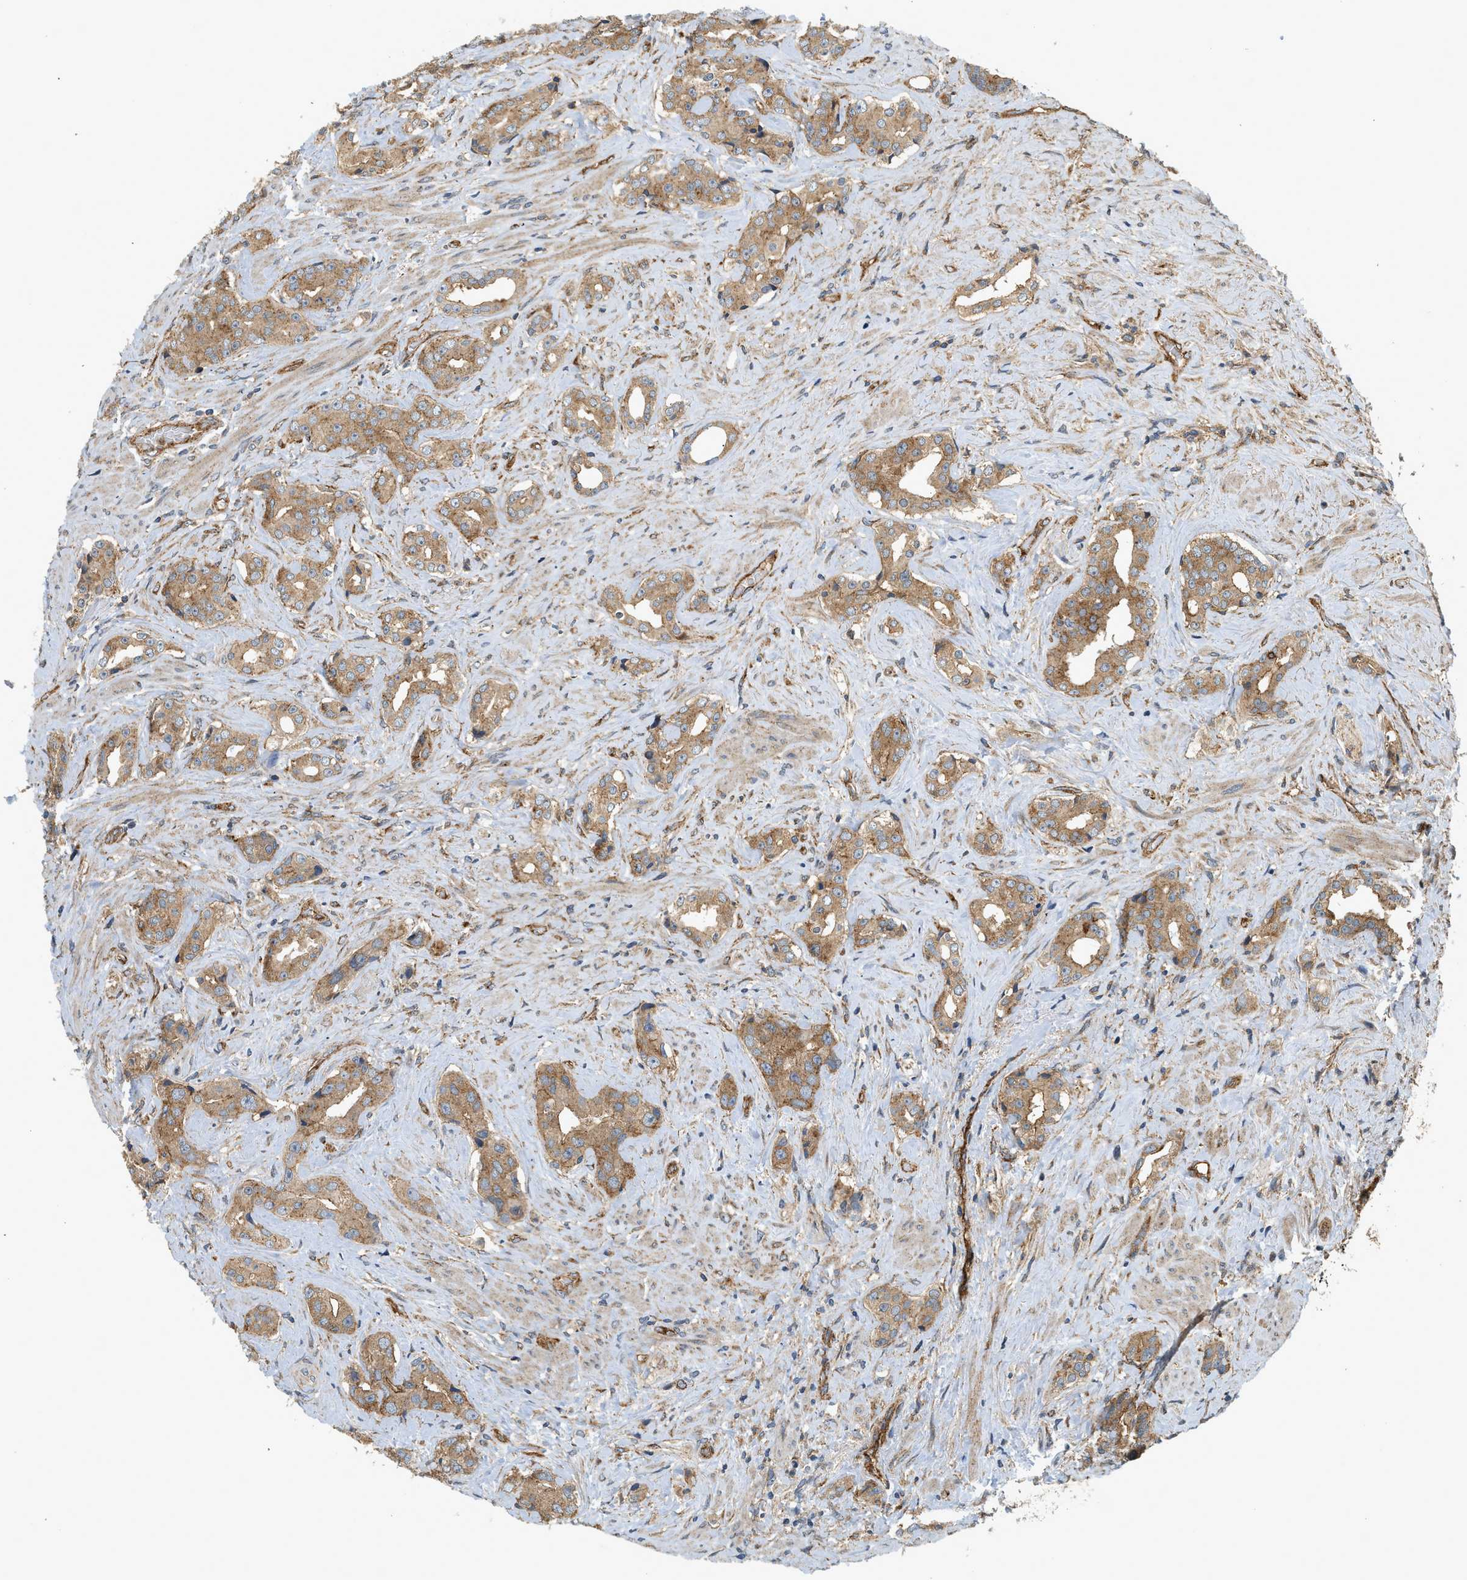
{"staining": {"intensity": "moderate", "quantity": "25%-75%", "location": "cytoplasmic/membranous"}, "tissue": "prostate cancer", "cell_type": "Tumor cells", "image_type": "cancer", "snomed": [{"axis": "morphology", "description": "Adenocarcinoma, High grade"}, {"axis": "topography", "description": "Prostate"}], "caption": "Tumor cells demonstrate moderate cytoplasmic/membranous positivity in approximately 25%-75% of cells in high-grade adenocarcinoma (prostate). (brown staining indicates protein expression, while blue staining denotes nuclei).", "gene": "HIP1", "patient": {"sex": "male", "age": 71}}